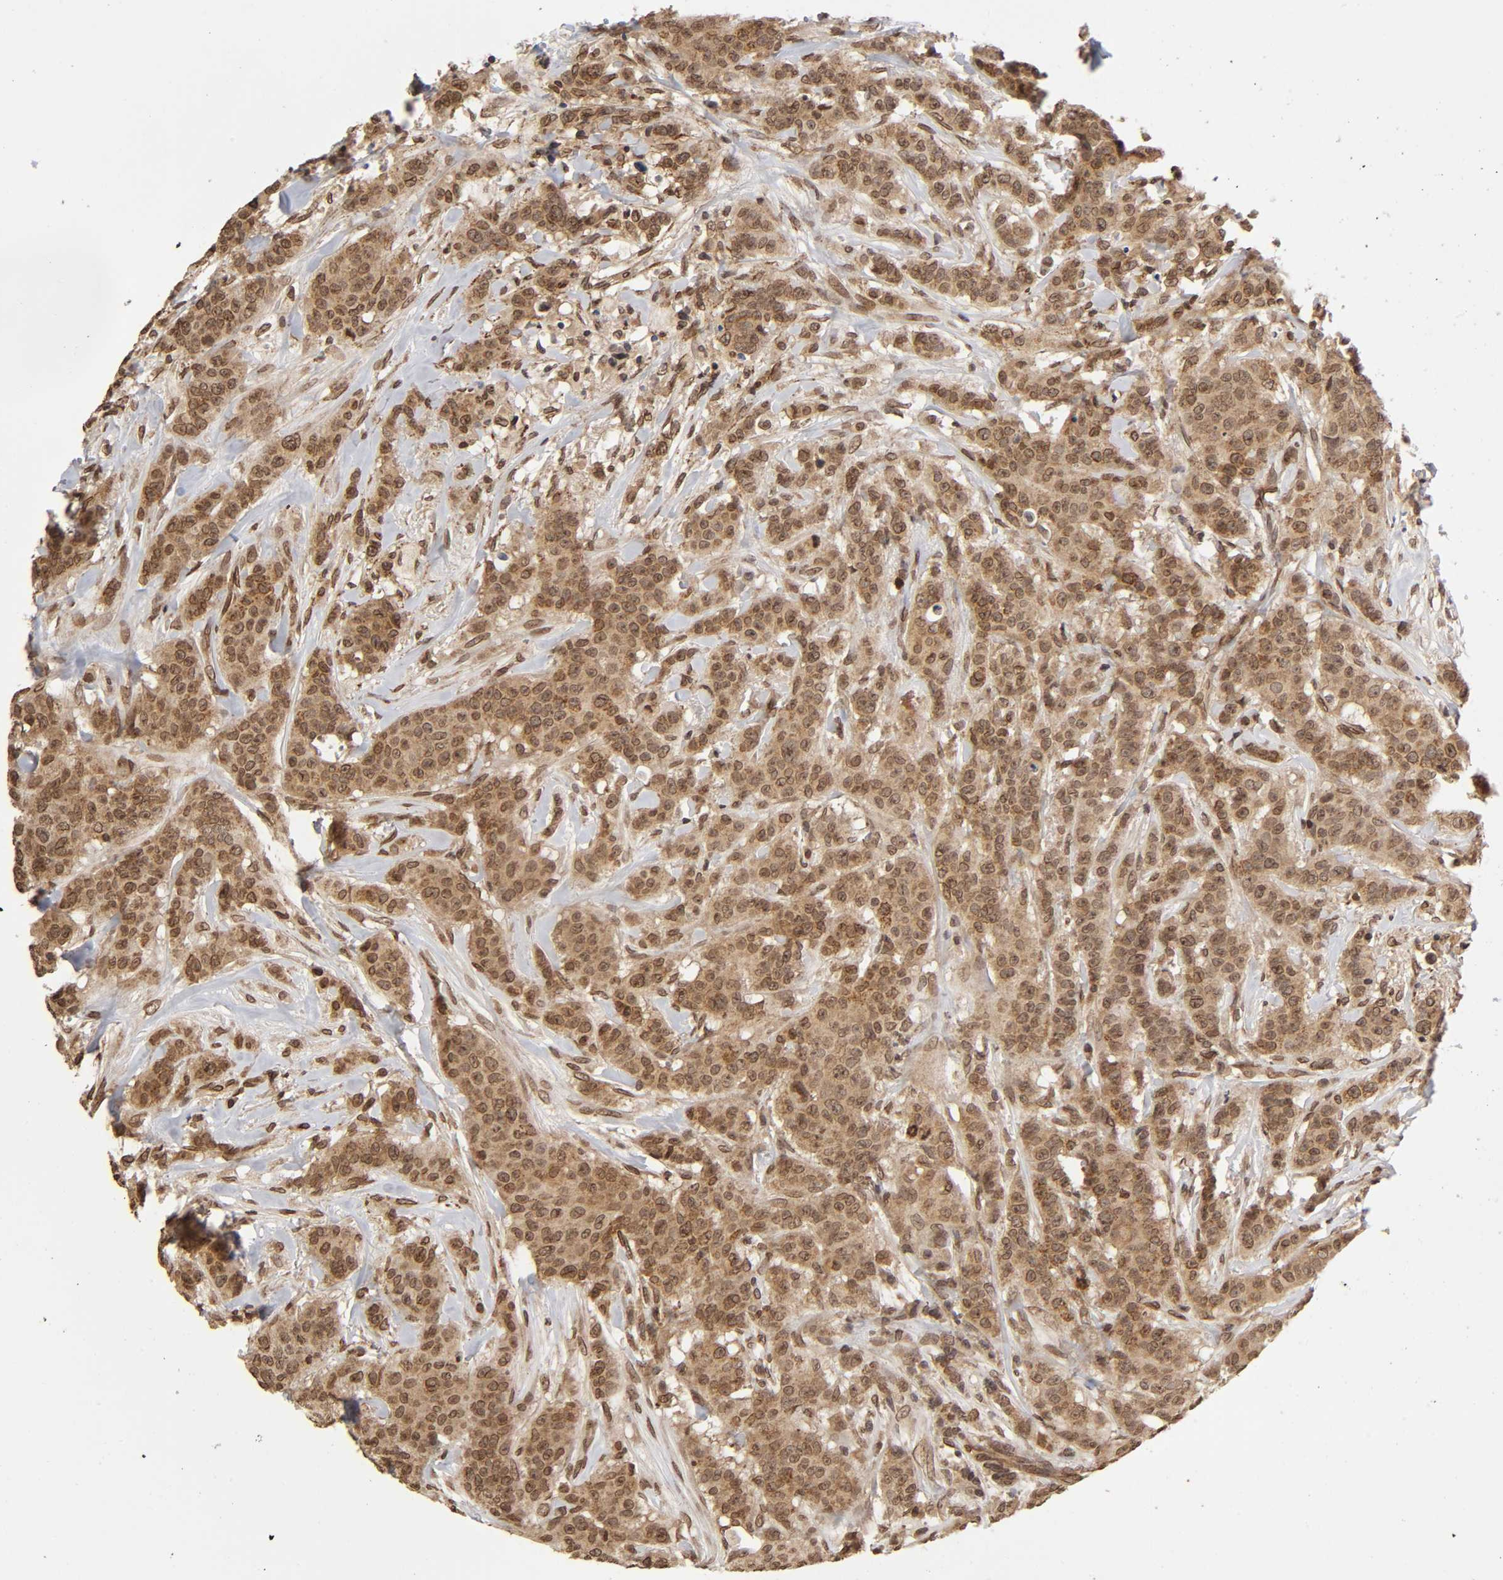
{"staining": {"intensity": "moderate", "quantity": ">75%", "location": "cytoplasmic/membranous,nuclear"}, "tissue": "breast cancer", "cell_type": "Tumor cells", "image_type": "cancer", "snomed": [{"axis": "morphology", "description": "Duct carcinoma"}, {"axis": "topography", "description": "Breast"}], "caption": "Moderate cytoplasmic/membranous and nuclear protein staining is appreciated in about >75% of tumor cells in infiltrating ductal carcinoma (breast).", "gene": "MLLT6", "patient": {"sex": "female", "age": 40}}